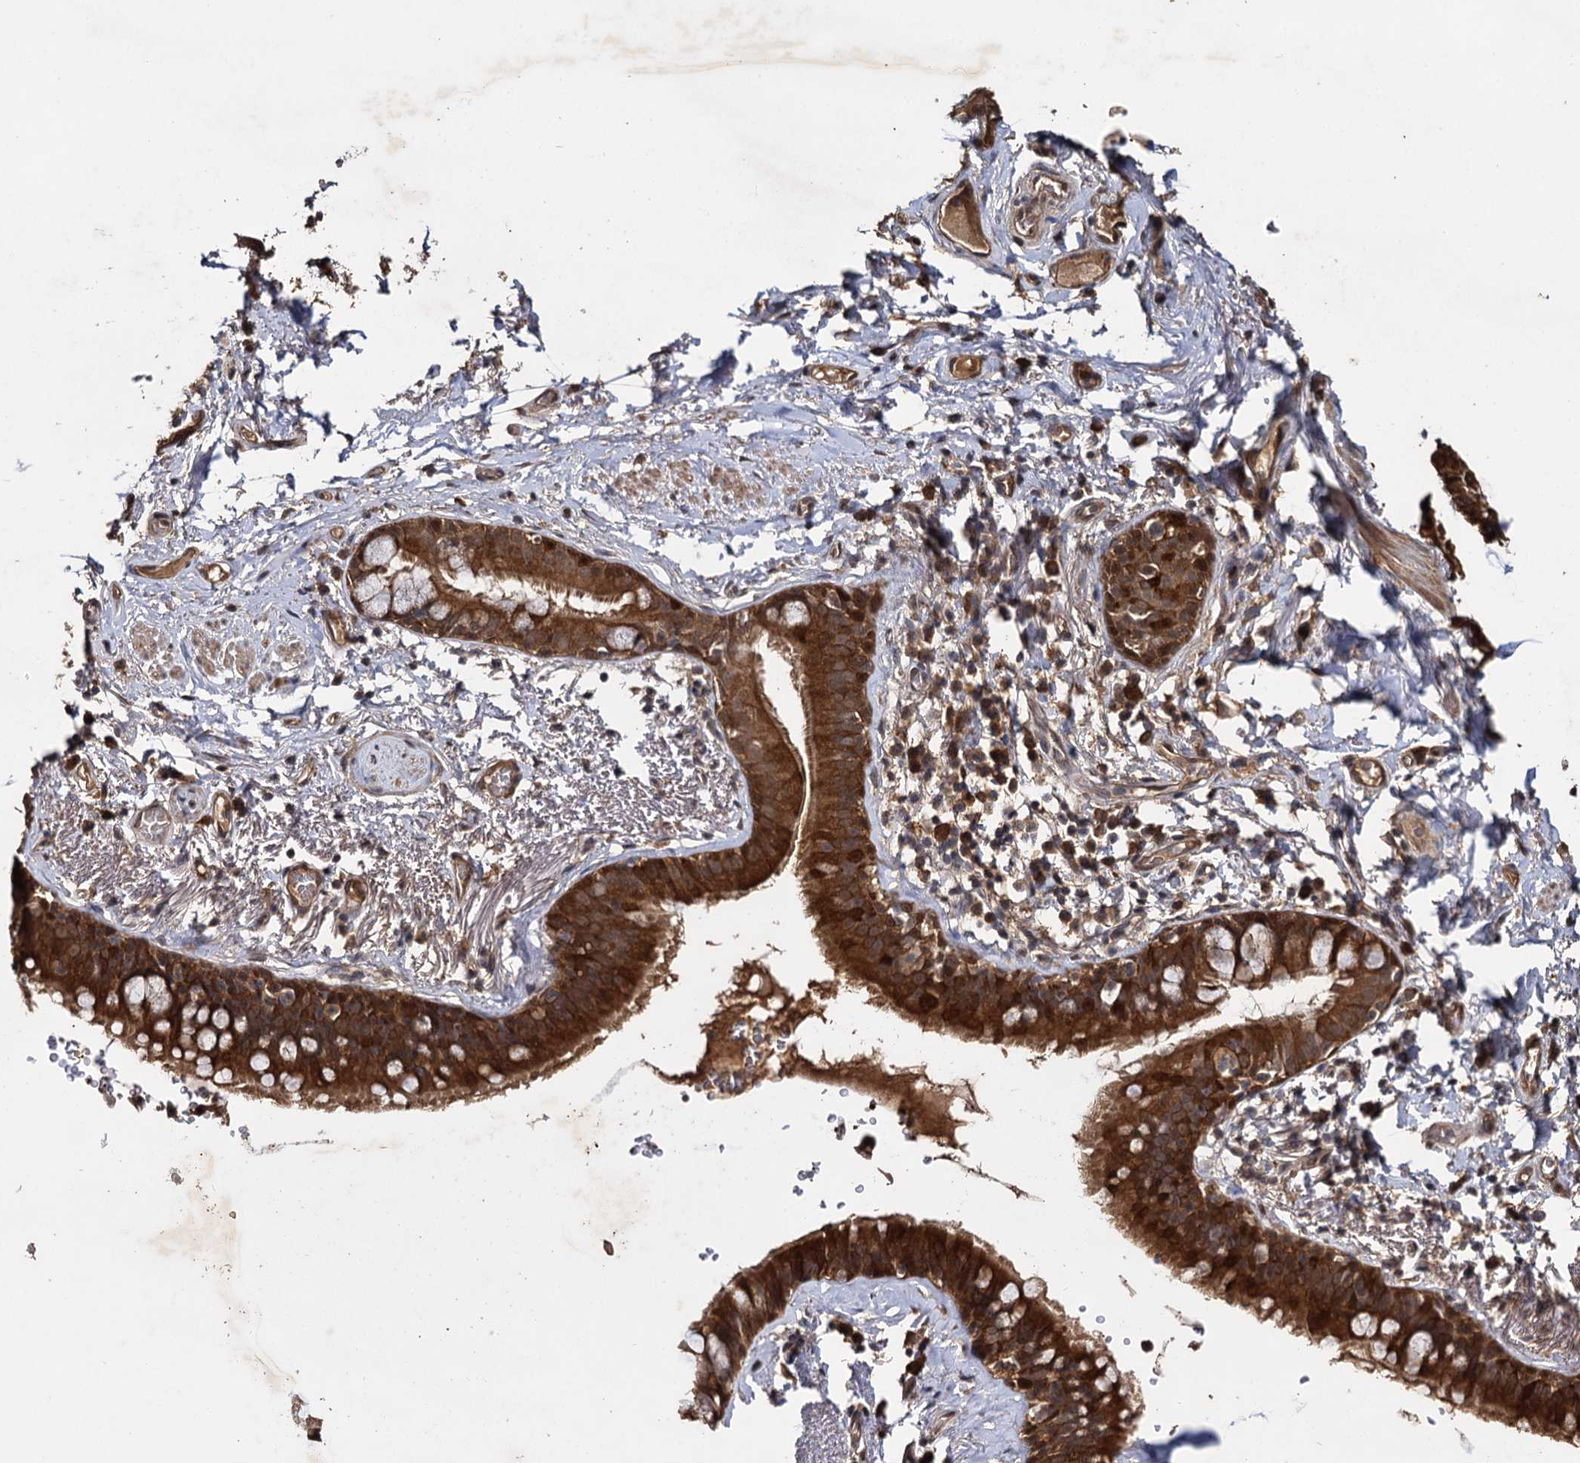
{"staining": {"intensity": "moderate", "quantity": ">75%", "location": "cytoplasmic/membranous,nuclear"}, "tissue": "adipose tissue", "cell_type": "Adipocytes", "image_type": "normal", "snomed": [{"axis": "morphology", "description": "Normal tissue, NOS"}, {"axis": "topography", "description": "Lymph node"}, {"axis": "topography", "description": "Bronchus"}], "caption": "Immunohistochemistry staining of unremarkable adipose tissue, which displays medium levels of moderate cytoplasmic/membranous,nuclear staining in about >75% of adipocytes indicating moderate cytoplasmic/membranous,nuclear protein expression. The staining was performed using DAB (brown) for protein detection and nuclei were counterstained in hematoxylin (blue).", "gene": "SLC46A3", "patient": {"sex": "male", "age": 63}}